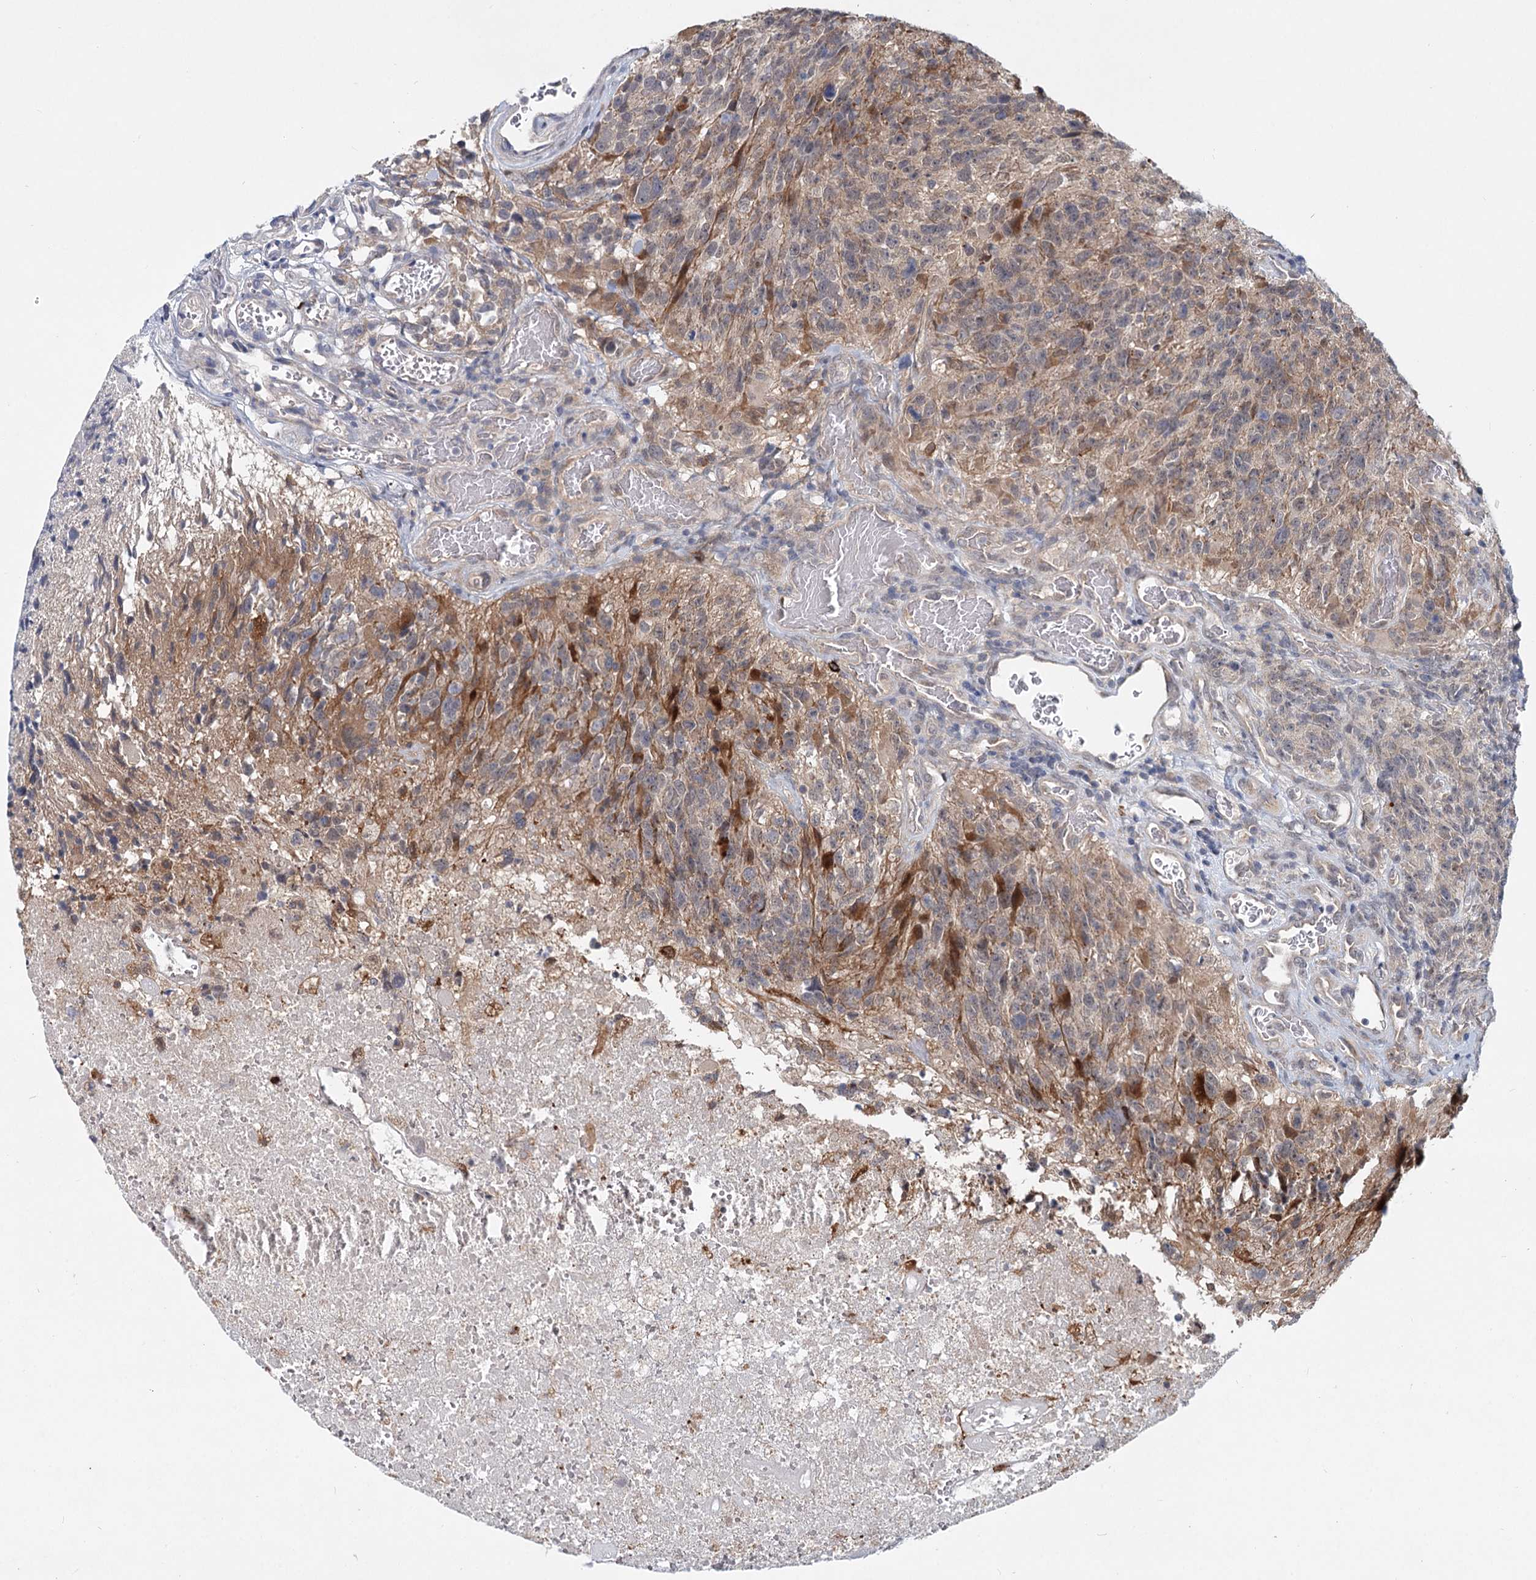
{"staining": {"intensity": "weak", "quantity": "25%-75%", "location": "cytoplasmic/membranous"}, "tissue": "glioma", "cell_type": "Tumor cells", "image_type": "cancer", "snomed": [{"axis": "morphology", "description": "Glioma, malignant, High grade"}, {"axis": "topography", "description": "Brain"}], "caption": "Immunohistochemistry (IHC) (DAB) staining of human glioma reveals weak cytoplasmic/membranous protein expression in approximately 25%-75% of tumor cells.", "gene": "AP3B1", "patient": {"sex": "male", "age": 76}}